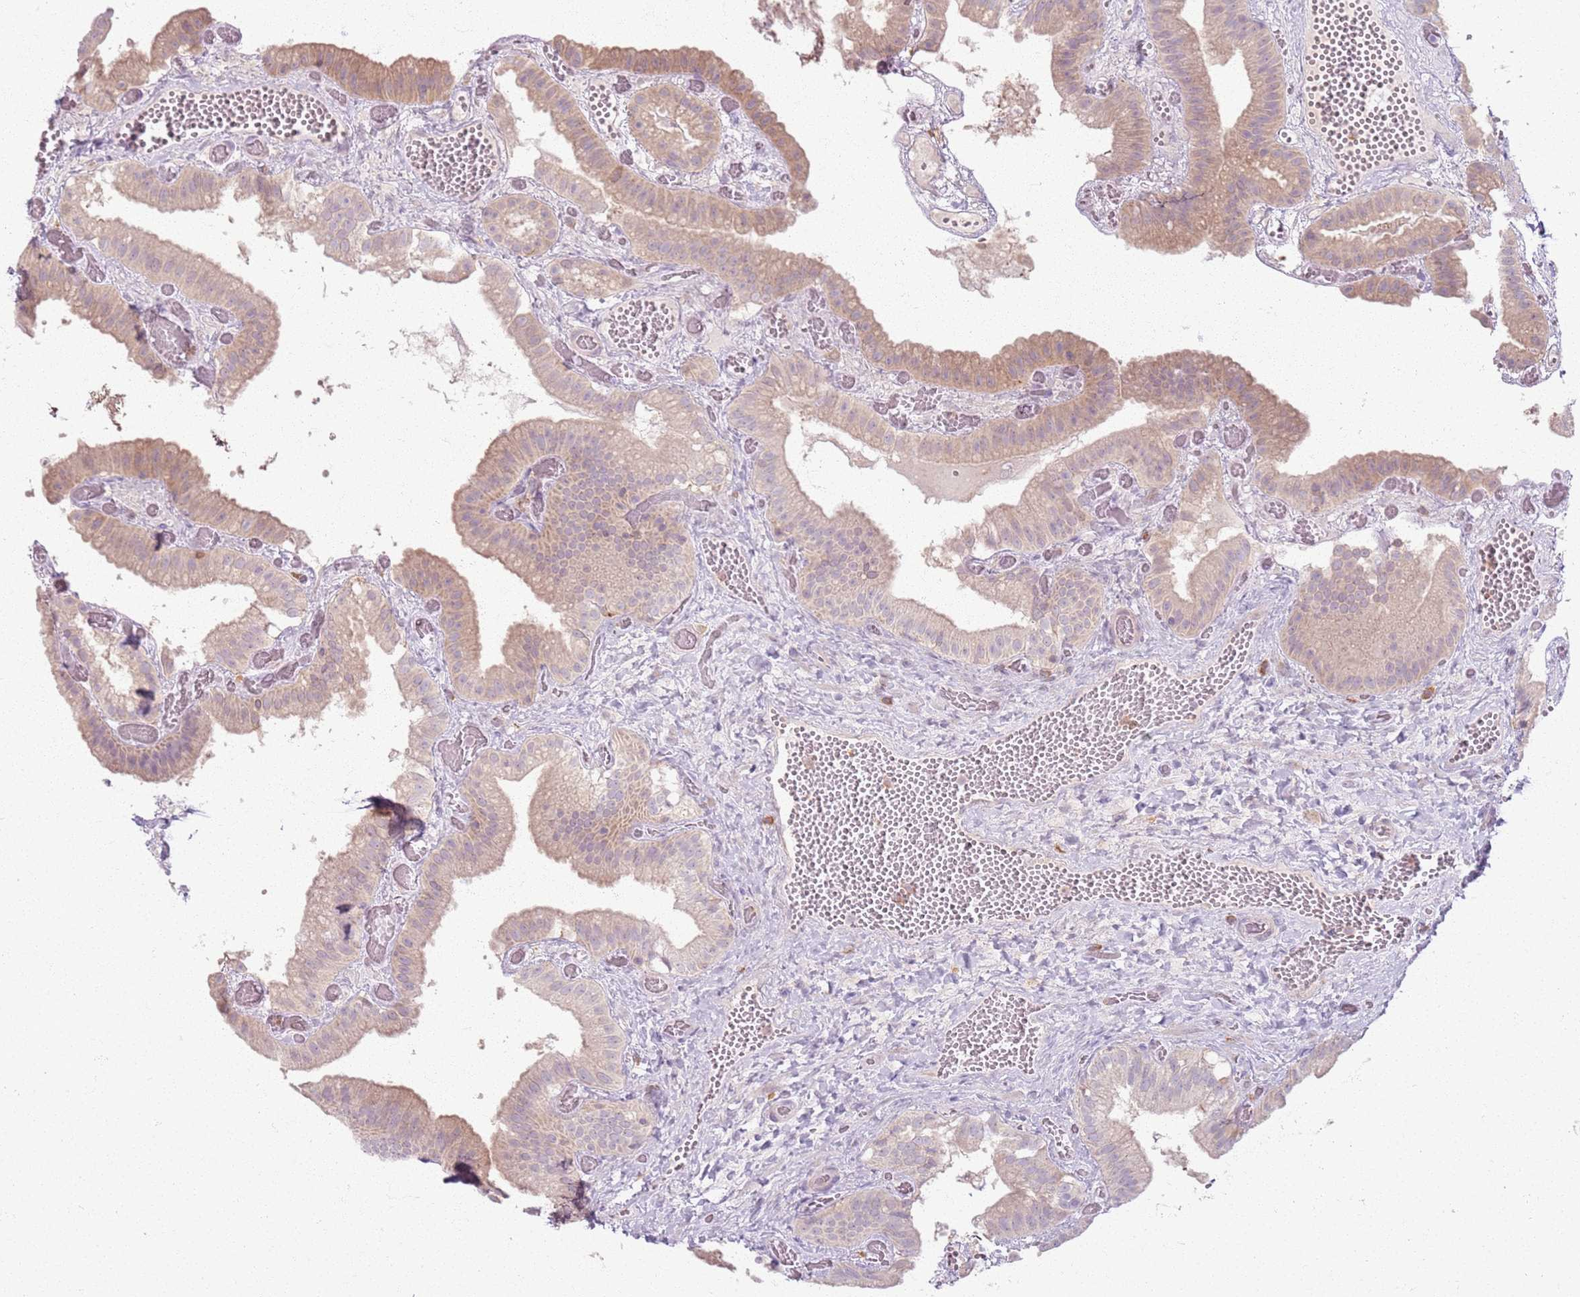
{"staining": {"intensity": "weak", "quantity": ">75%", "location": "cytoplasmic/membranous"}, "tissue": "gallbladder", "cell_type": "Glandular cells", "image_type": "normal", "snomed": [{"axis": "morphology", "description": "Normal tissue, NOS"}, {"axis": "topography", "description": "Gallbladder"}], "caption": "Gallbladder stained with IHC reveals weak cytoplasmic/membranous expression in about >75% of glandular cells.", "gene": "ZDHHC2", "patient": {"sex": "female", "age": 64}}